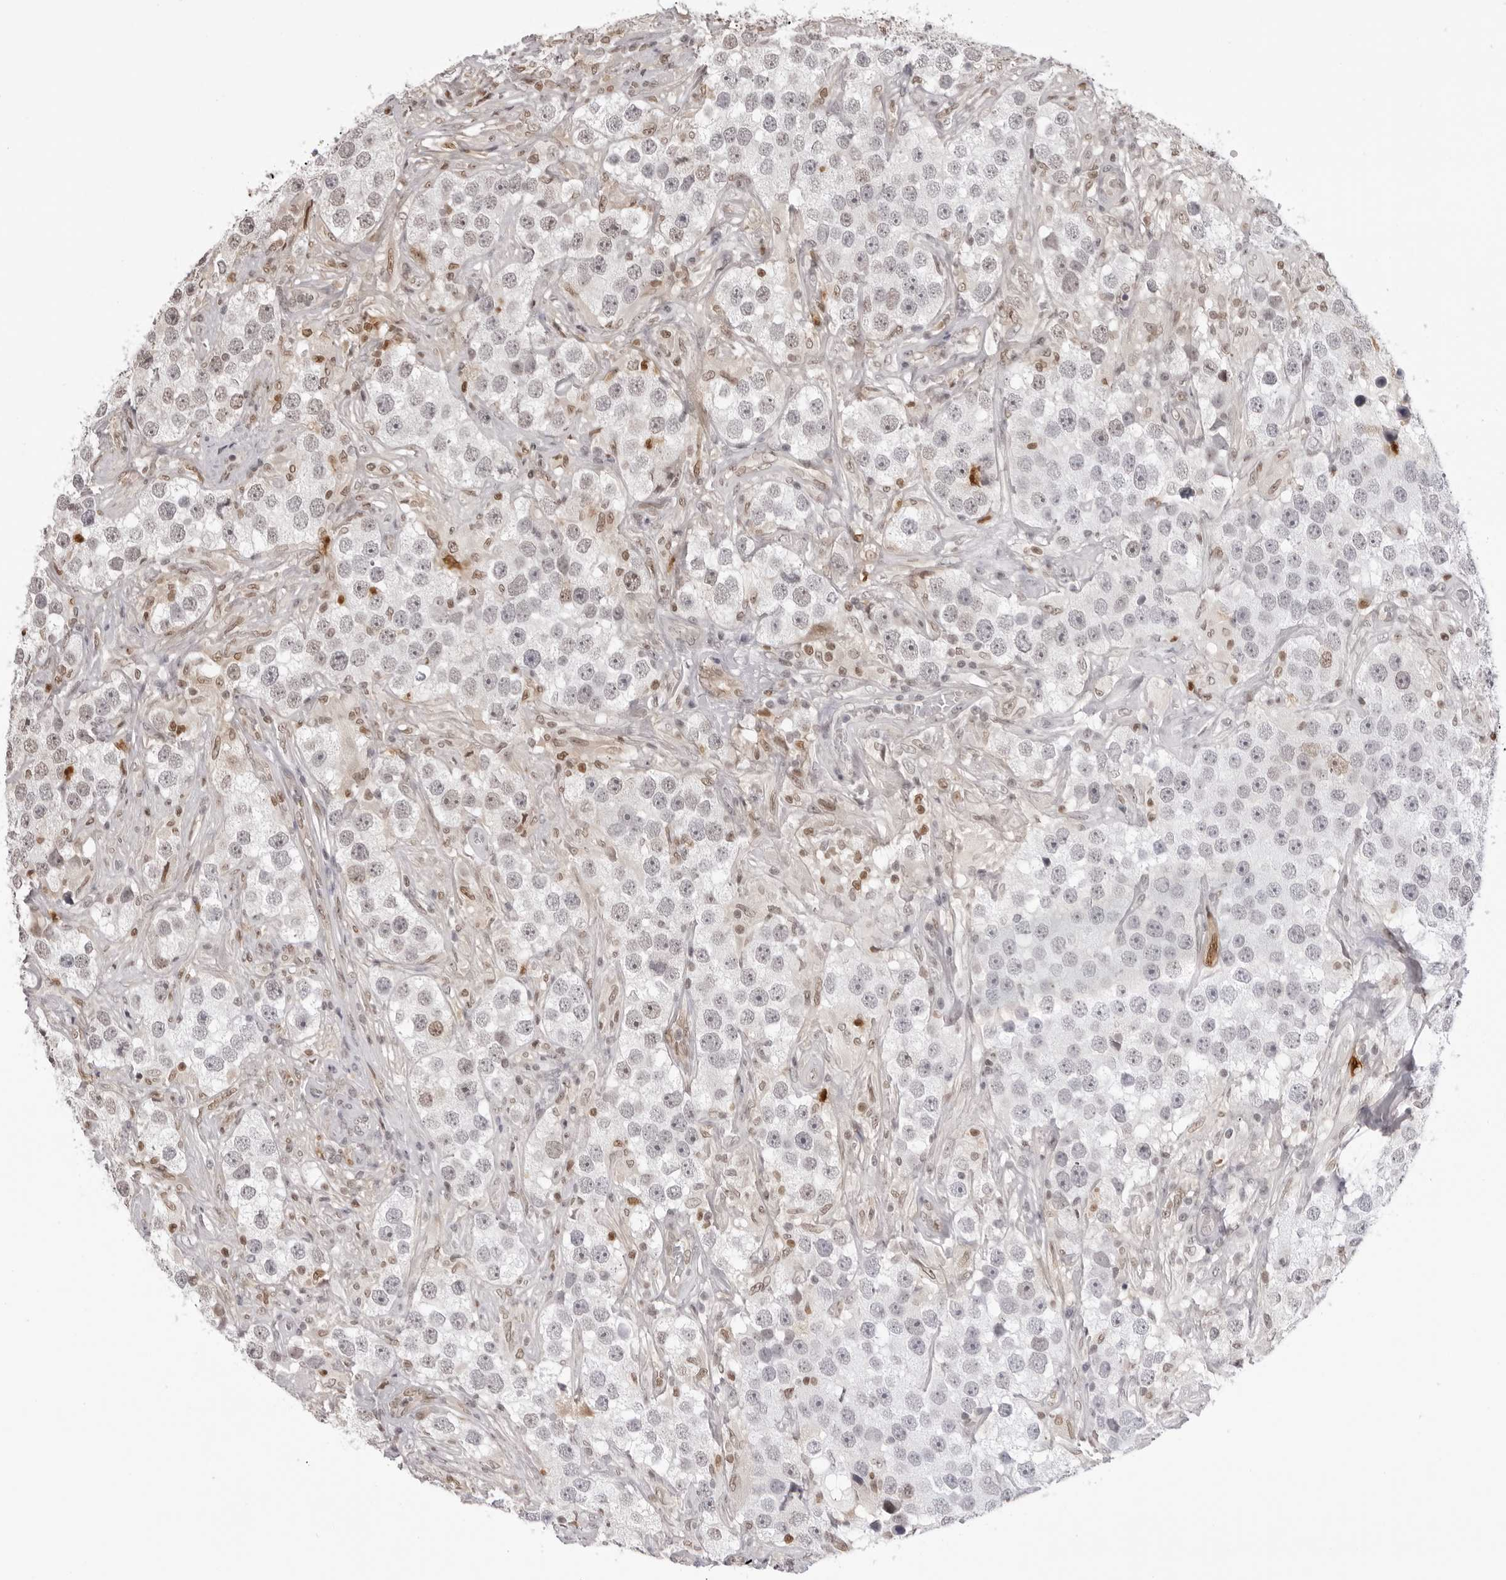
{"staining": {"intensity": "weak", "quantity": "<25%", "location": "nuclear"}, "tissue": "testis cancer", "cell_type": "Tumor cells", "image_type": "cancer", "snomed": [{"axis": "morphology", "description": "Seminoma, NOS"}, {"axis": "topography", "description": "Testis"}], "caption": "Testis seminoma was stained to show a protein in brown. There is no significant staining in tumor cells. (Stains: DAB IHC with hematoxylin counter stain, Microscopy: brightfield microscopy at high magnification).", "gene": "HSPA4", "patient": {"sex": "male", "age": 49}}